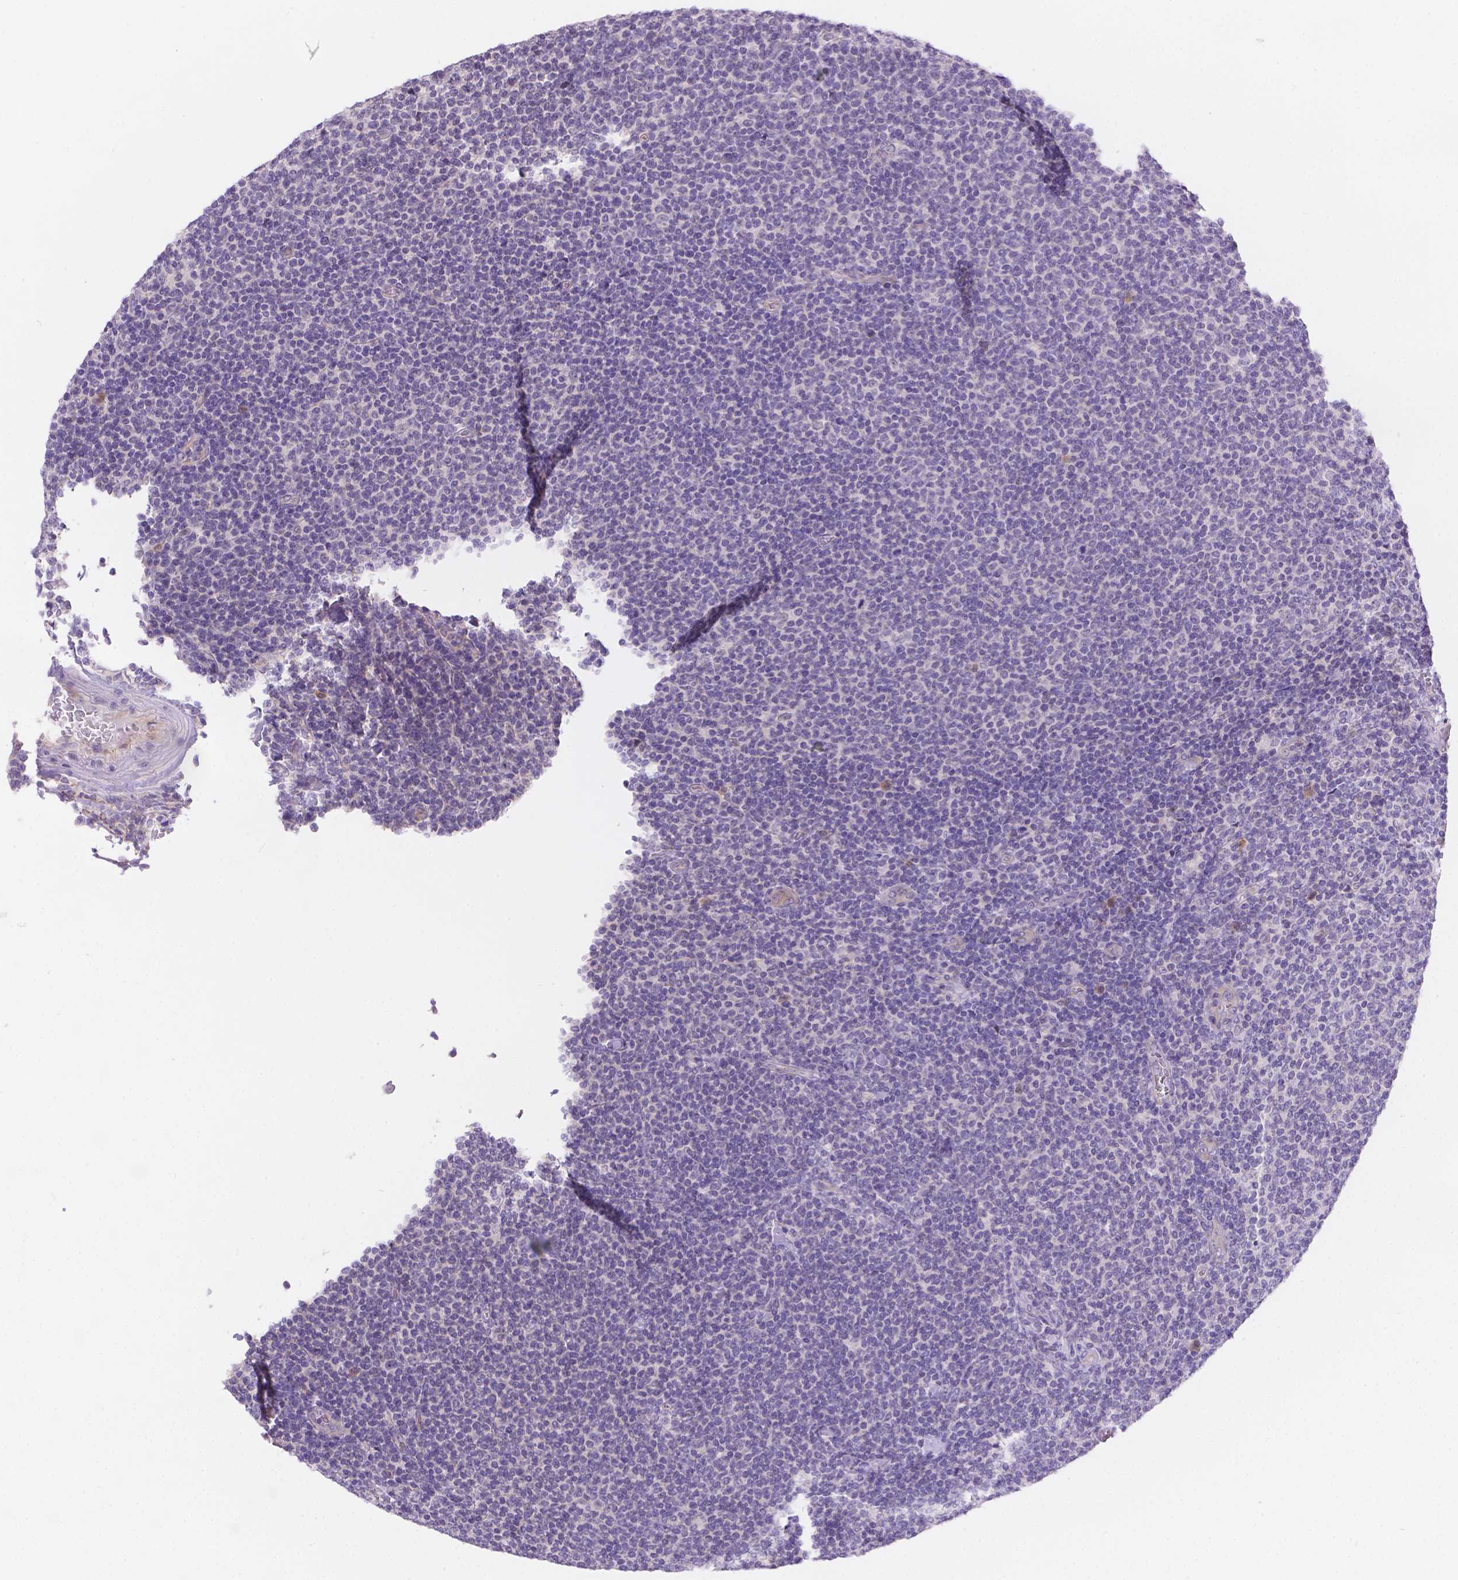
{"staining": {"intensity": "negative", "quantity": "none", "location": "none"}, "tissue": "lymphoma", "cell_type": "Tumor cells", "image_type": "cancer", "snomed": [{"axis": "morphology", "description": "Malignant lymphoma, non-Hodgkin's type, Low grade"}, {"axis": "topography", "description": "Lymph node"}], "caption": "The IHC image has no significant expression in tumor cells of low-grade malignant lymphoma, non-Hodgkin's type tissue. Brightfield microscopy of IHC stained with DAB (3,3'-diaminobenzidine) (brown) and hematoxylin (blue), captured at high magnification.", "gene": "CD96", "patient": {"sex": "male", "age": 52}}